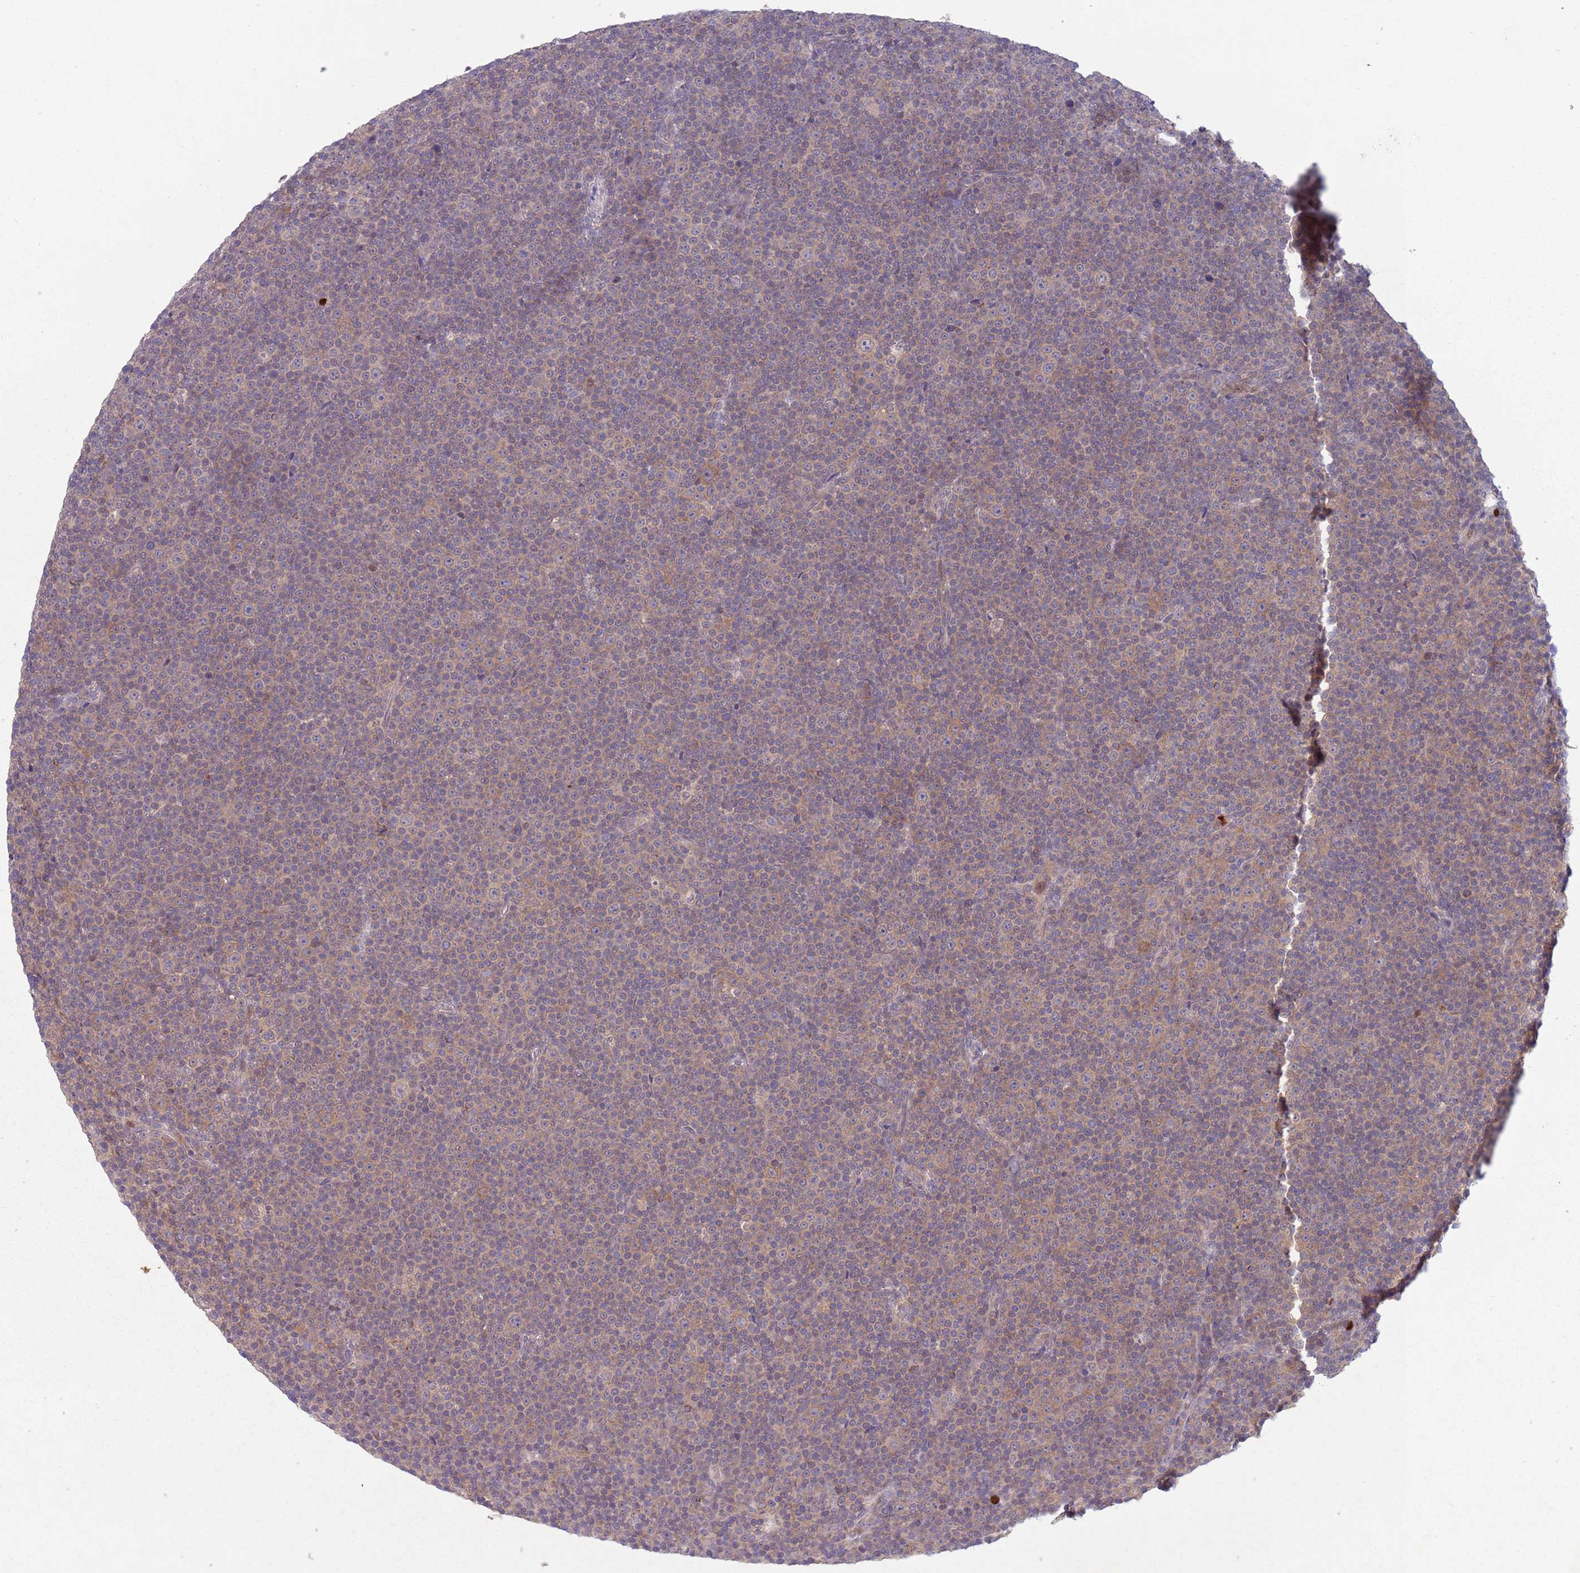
{"staining": {"intensity": "weak", "quantity": "25%-75%", "location": "cytoplasmic/membranous"}, "tissue": "lymphoma", "cell_type": "Tumor cells", "image_type": "cancer", "snomed": [{"axis": "morphology", "description": "Malignant lymphoma, non-Hodgkin's type, Low grade"}, {"axis": "topography", "description": "Lymph node"}], "caption": "A histopathology image showing weak cytoplasmic/membranous positivity in about 25%-75% of tumor cells in malignant lymphoma, non-Hodgkin's type (low-grade), as visualized by brown immunohistochemical staining.", "gene": "TYW1", "patient": {"sex": "female", "age": 67}}